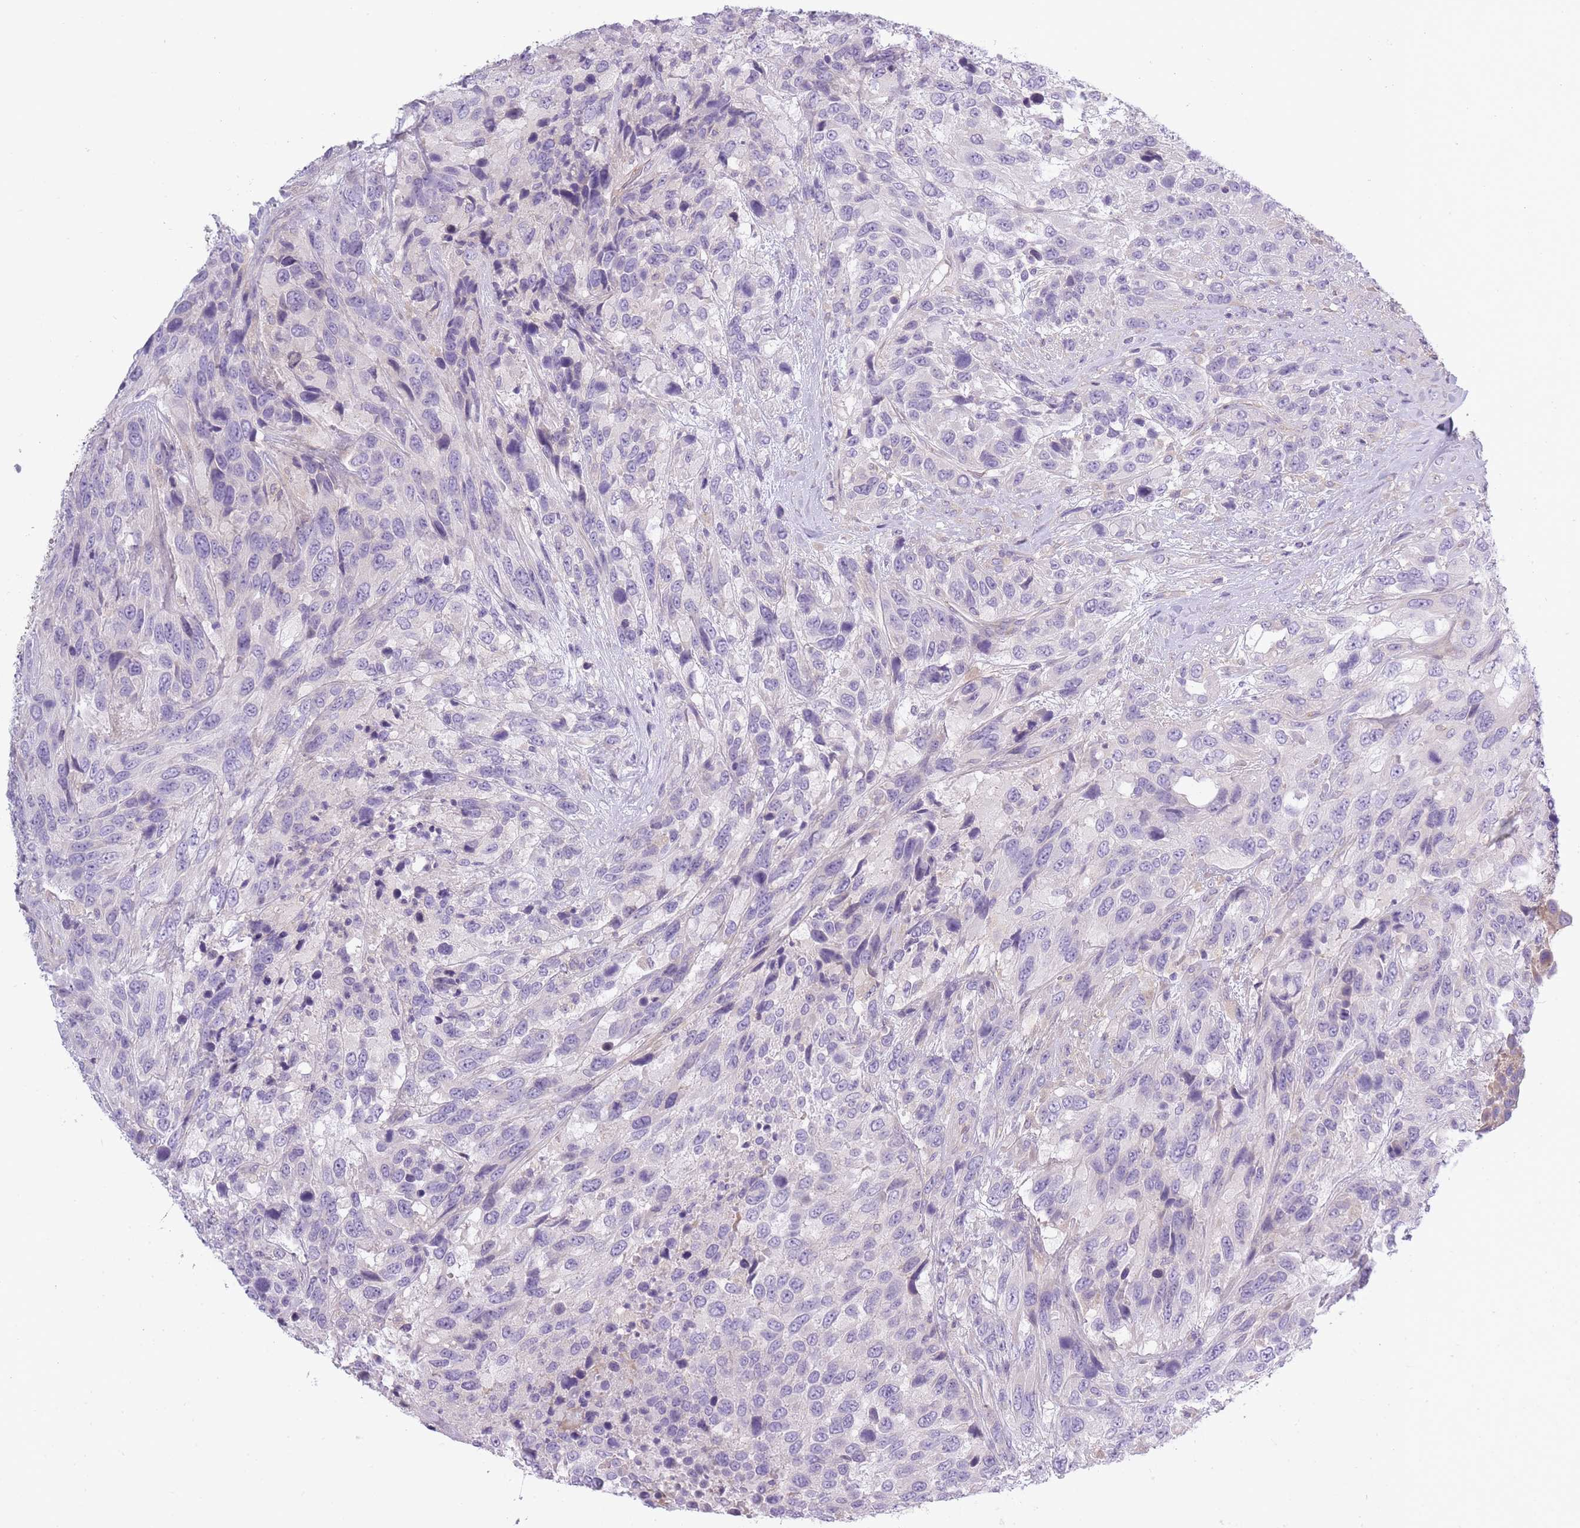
{"staining": {"intensity": "negative", "quantity": "none", "location": "none"}, "tissue": "urothelial cancer", "cell_type": "Tumor cells", "image_type": "cancer", "snomed": [{"axis": "morphology", "description": "Urothelial carcinoma, High grade"}, {"axis": "topography", "description": "Urinary bladder"}], "caption": "High magnification brightfield microscopy of urothelial cancer stained with DAB (3,3'-diaminobenzidine) (brown) and counterstained with hematoxylin (blue): tumor cells show no significant expression.", "gene": "AP3M2", "patient": {"sex": "female", "age": 70}}